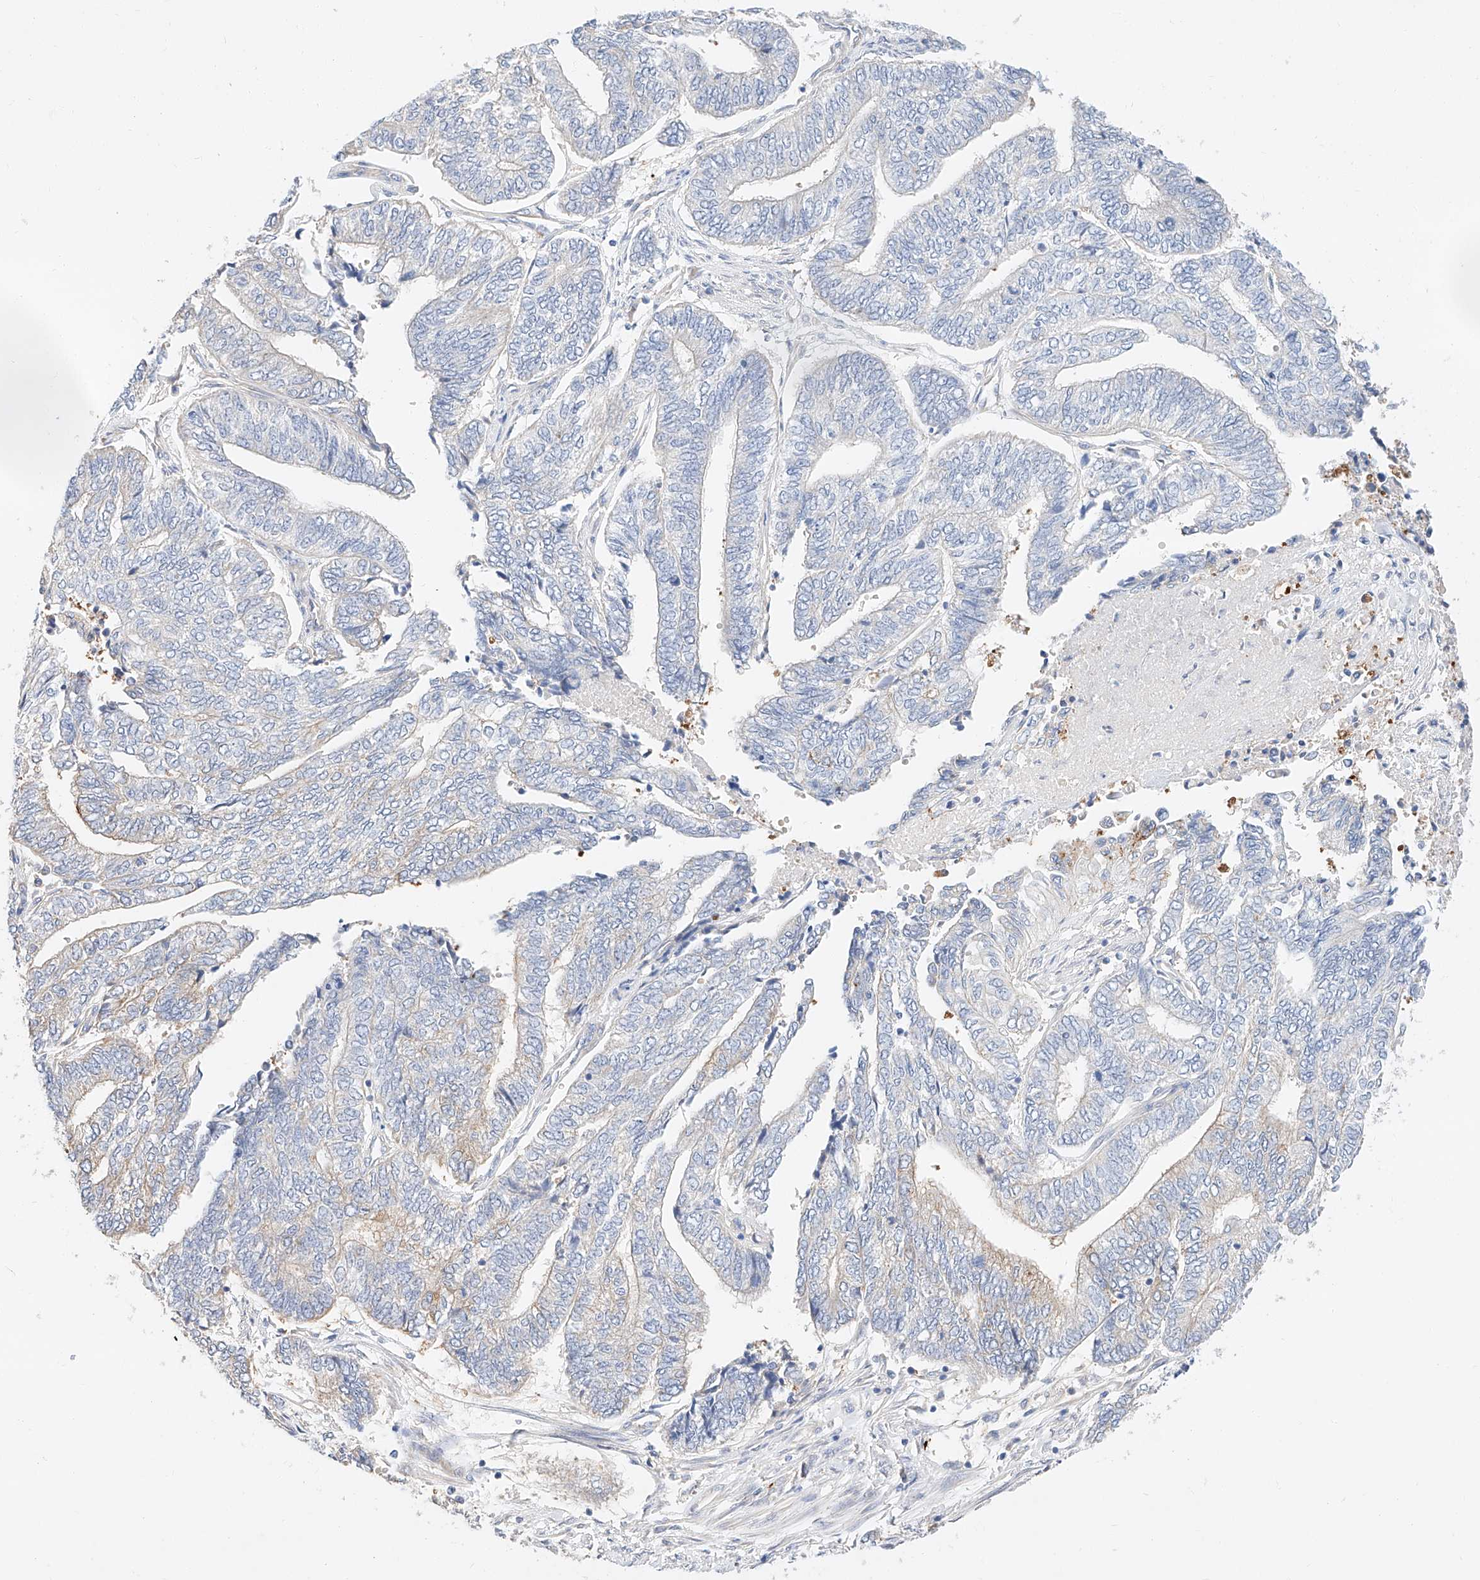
{"staining": {"intensity": "negative", "quantity": "none", "location": "none"}, "tissue": "endometrial cancer", "cell_type": "Tumor cells", "image_type": "cancer", "snomed": [{"axis": "morphology", "description": "Adenocarcinoma, NOS"}, {"axis": "topography", "description": "Uterus"}, {"axis": "topography", "description": "Endometrium"}], "caption": "Micrograph shows no significant protein staining in tumor cells of endometrial cancer.", "gene": "GLMN", "patient": {"sex": "female", "age": 70}}